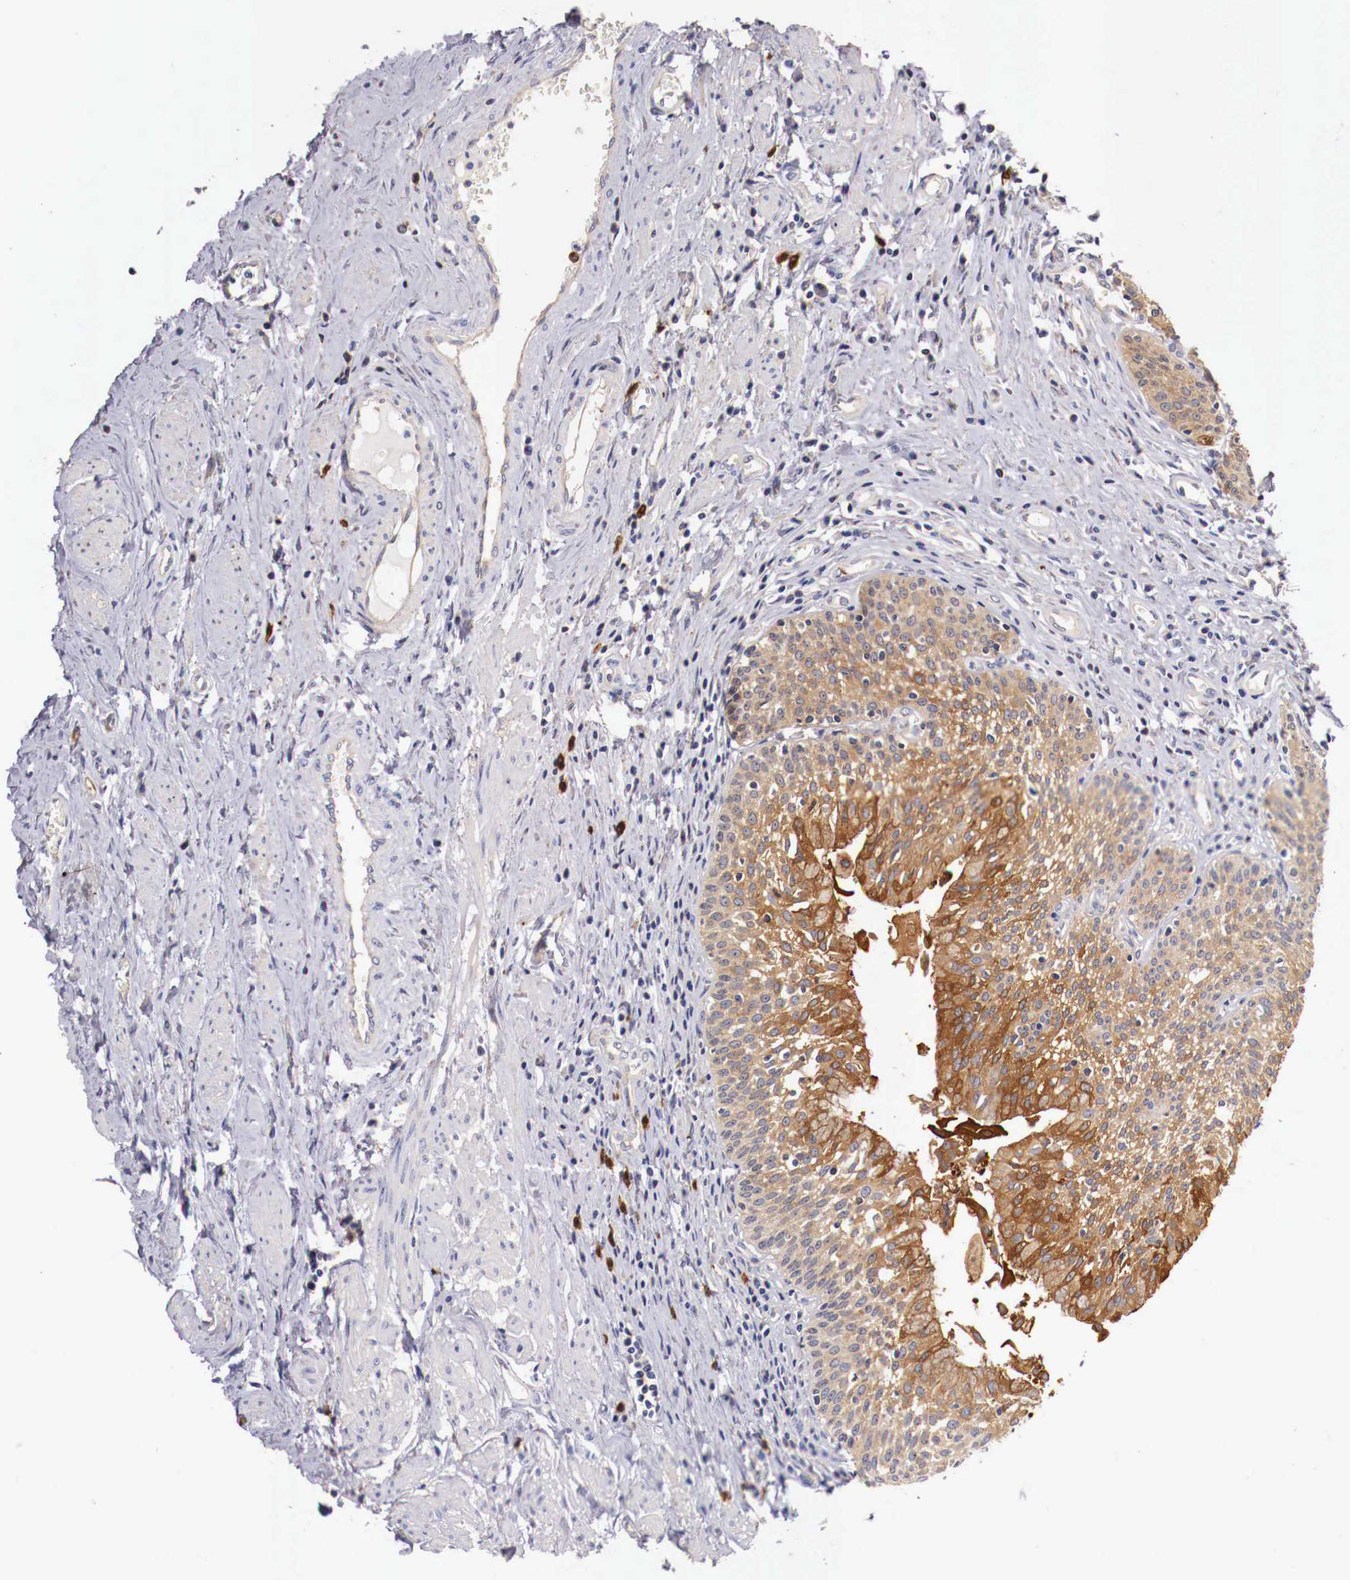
{"staining": {"intensity": "strong", "quantity": ">75%", "location": "cytoplasmic/membranous"}, "tissue": "urinary bladder", "cell_type": "Urothelial cells", "image_type": "normal", "snomed": [{"axis": "morphology", "description": "Normal tissue, NOS"}, {"axis": "topography", "description": "Urinary bladder"}], "caption": "Urinary bladder was stained to show a protein in brown. There is high levels of strong cytoplasmic/membranous staining in about >75% of urothelial cells.", "gene": "PITPNA", "patient": {"sex": "female", "age": 39}}